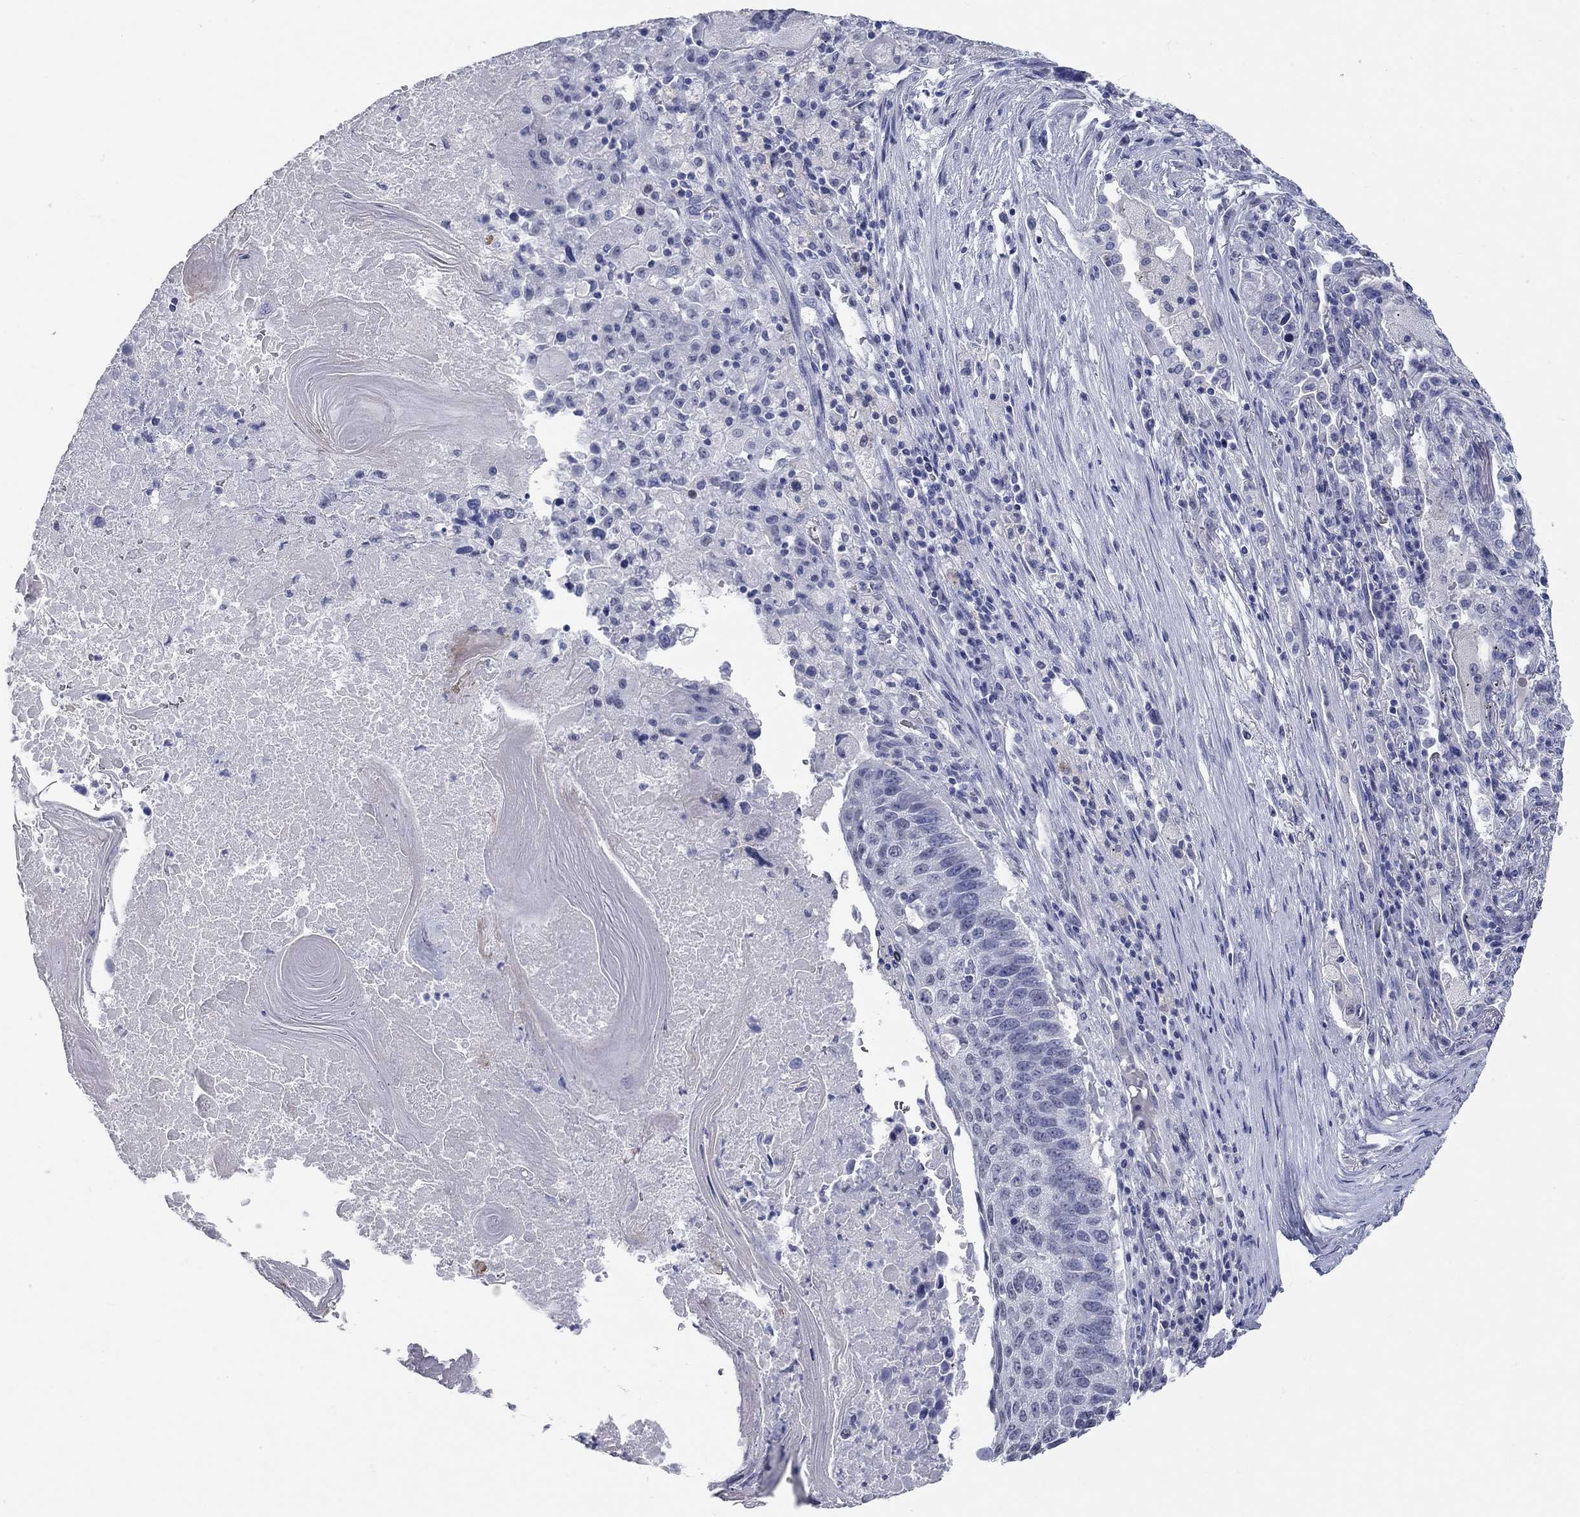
{"staining": {"intensity": "negative", "quantity": "none", "location": "none"}, "tissue": "lung cancer", "cell_type": "Tumor cells", "image_type": "cancer", "snomed": [{"axis": "morphology", "description": "Squamous cell carcinoma, NOS"}, {"axis": "topography", "description": "Lung"}], "caption": "Tumor cells show no significant positivity in lung squamous cell carcinoma. Brightfield microscopy of IHC stained with DAB (3,3'-diaminobenzidine) (brown) and hematoxylin (blue), captured at high magnification.", "gene": "WASF3", "patient": {"sex": "male", "age": 73}}